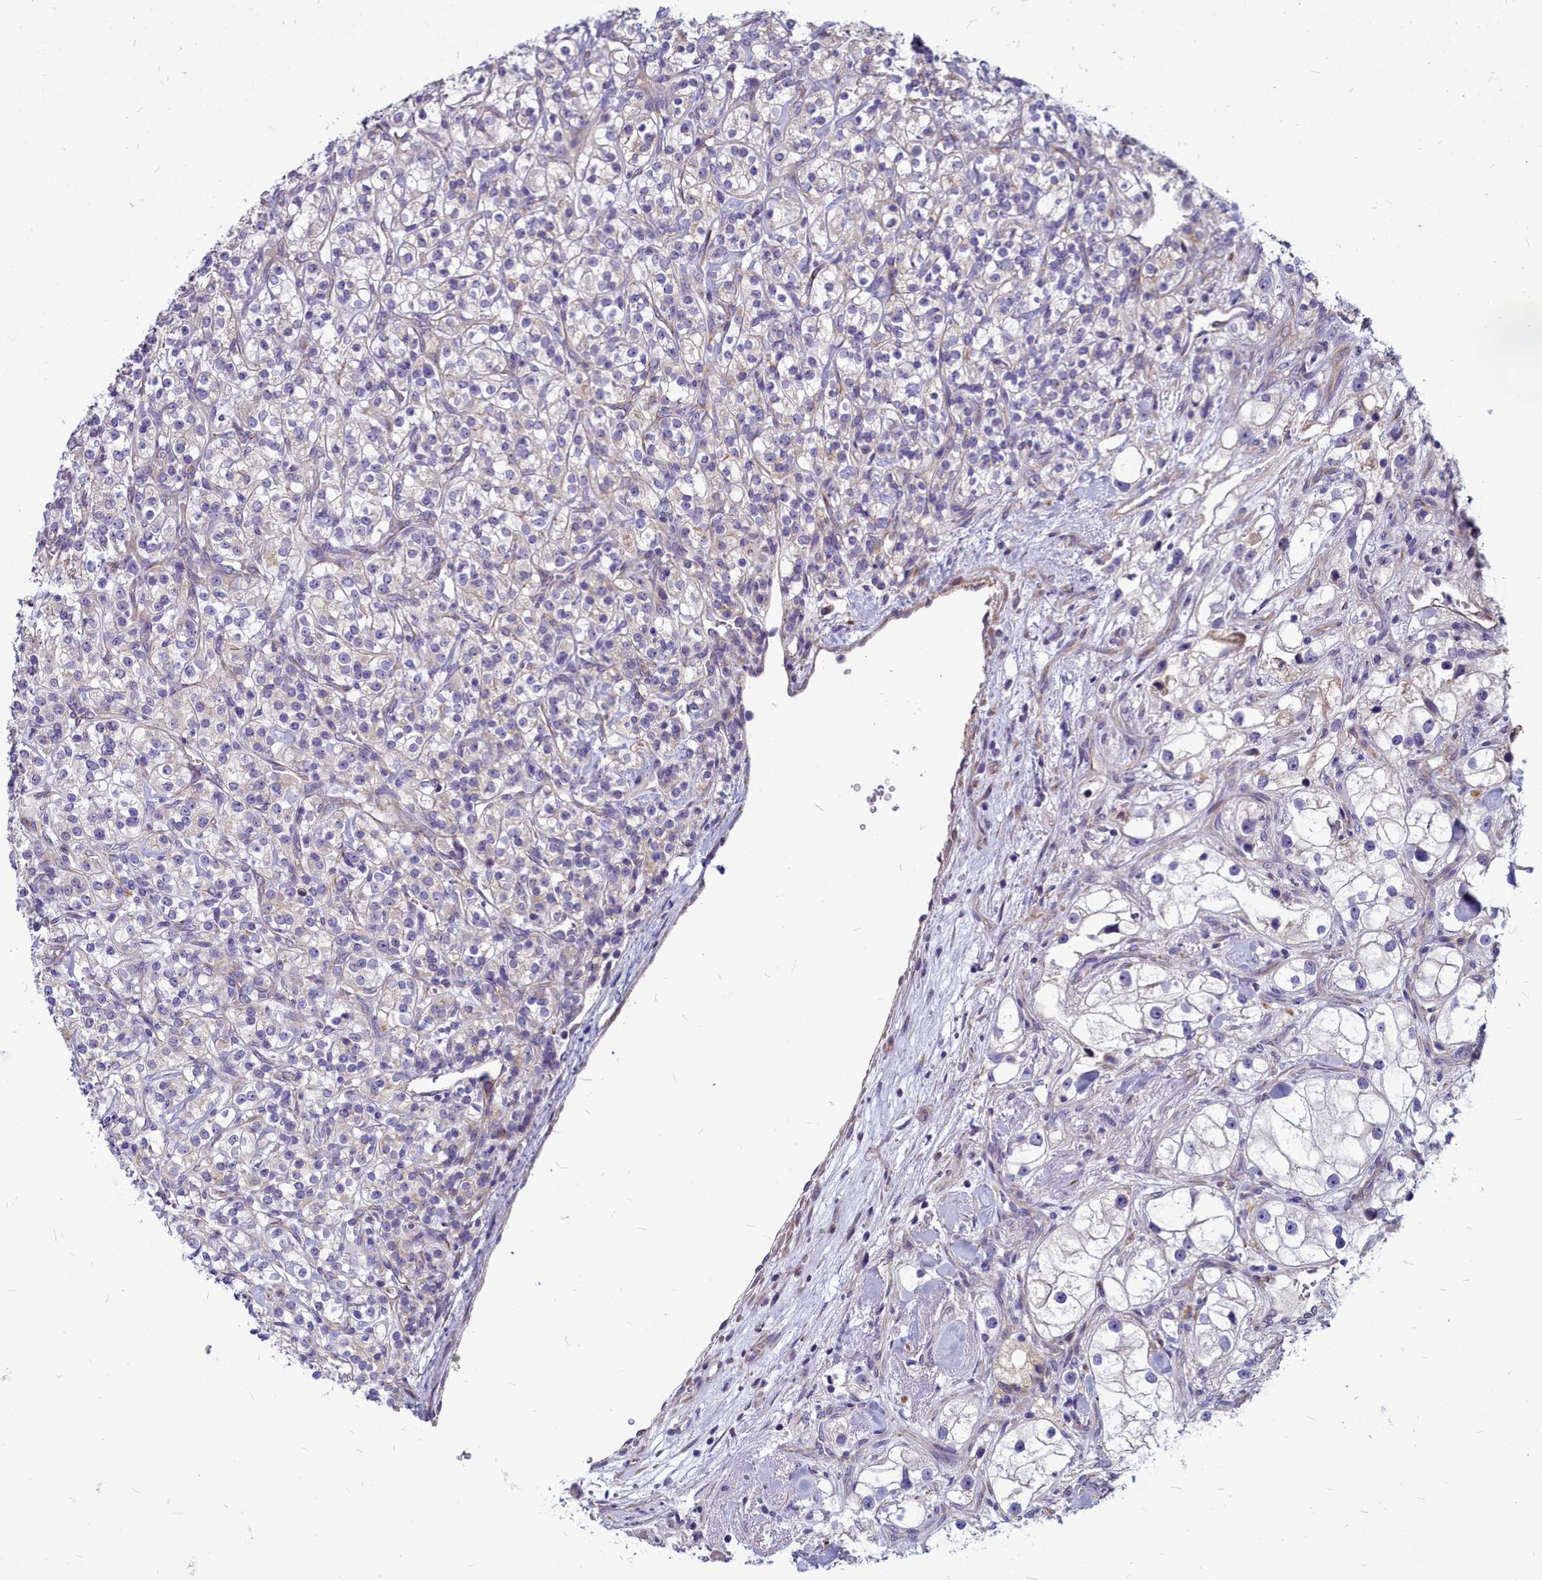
{"staining": {"intensity": "negative", "quantity": "none", "location": "none"}, "tissue": "renal cancer", "cell_type": "Tumor cells", "image_type": "cancer", "snomed": [{"axis": "morphology", "description": "Adenocarcinoma, NOS"}, {"axis": "topography", "description": "Kidney"}], "caption": "IHC of adenocarcinoma (renal) demonstrates no positivity in tumor cells.", "gene": "SMPD4", "patient": {"sex": "male", "age": 77}}